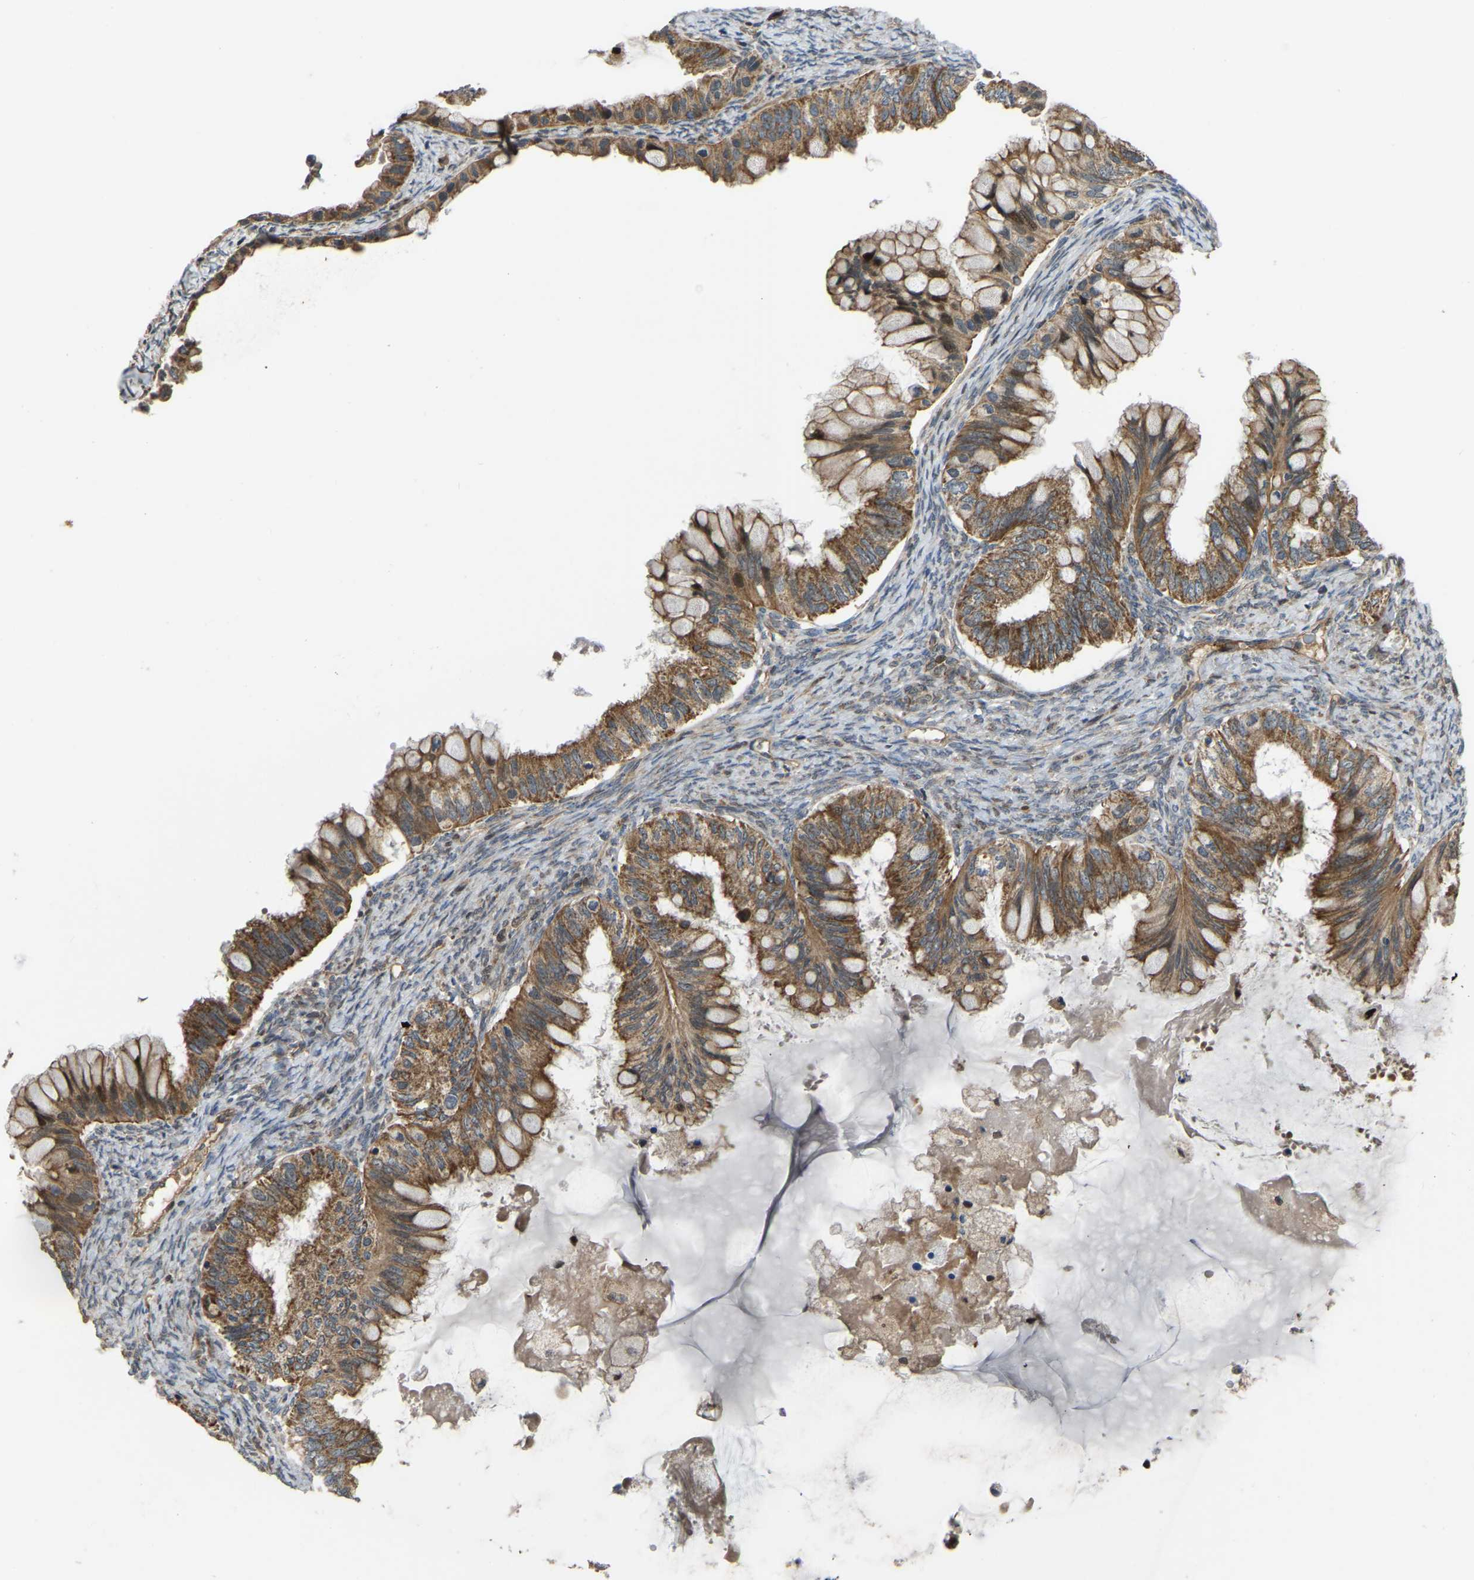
{"staining": {"intensity": "strong", "quantity": ">75%", "location": "cytoplasmic/membranous"}, "tissue": "ovarian cancer", "cell_type": "Tumor cells", "image_type": "cancer", "snomed": [{"axis": "morphology", "description": "Cystadenocarcinoma, mucinous, NOS"}, {"axis": "topography", "description": "Ovary"}], "caption": "Immunohistochemical staining of ovarian cancer exhibits high levels of strong cytoplasmic/membranous positivity in about >75% of tumor cells.", "gene": "C21orf91", "patient": {"sex": "female", "age": 80}}